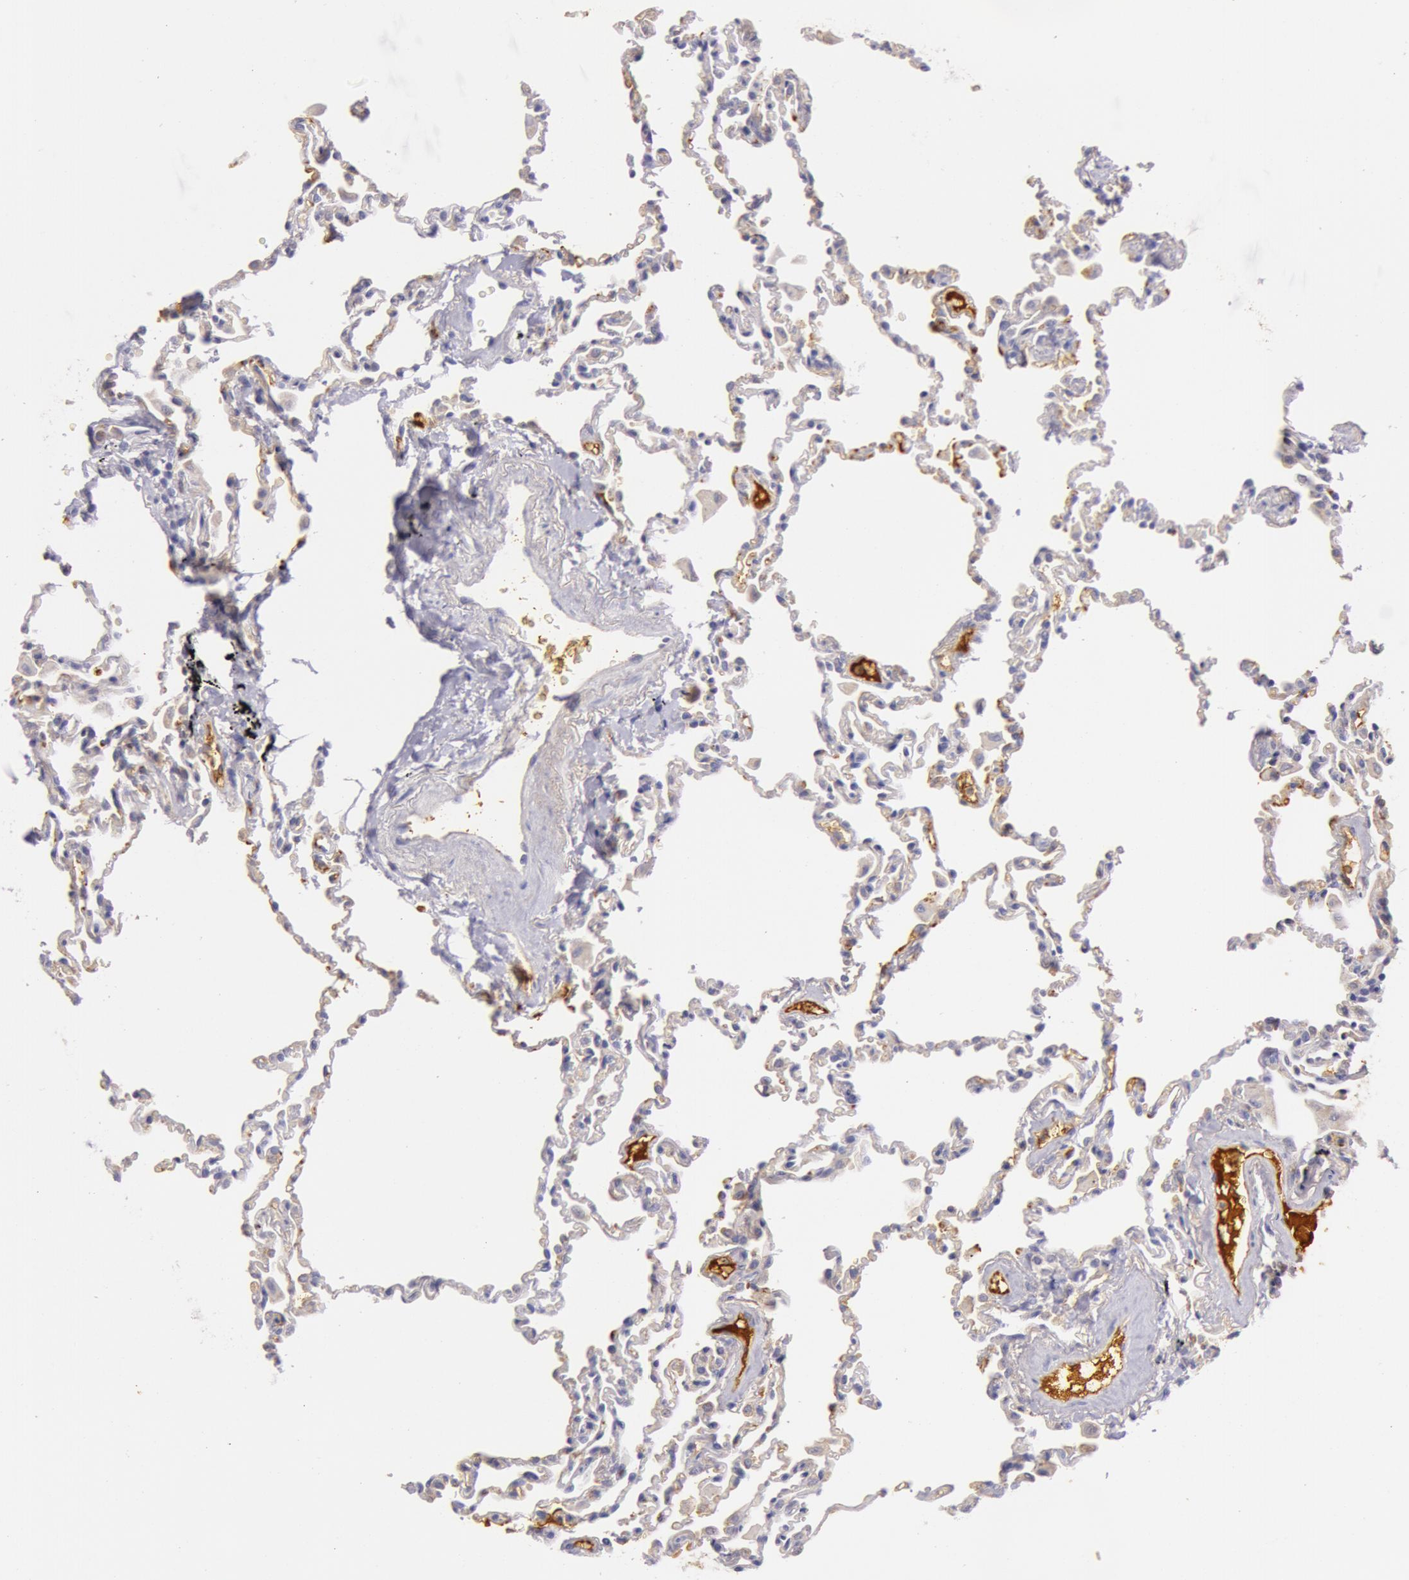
{"staining": {"intensity": "weak", "quantity": "25%-75%", "location": "cytoplasmic/membranous"}, "tissue": "lung", "cell_type": "Alveolar cells", "image_type": "normal", "snomed": [{"axis": "morphology", "description": "Normal tissue, NOS"}, {"axis": "topography", "description": "Lung"}], "caption": "A brown stain shows weak cytoplasmic/membranous positivity of a protein in alveolar cells of normal lung.", "gene": "C4BPA", "patient": {"sex": "male", "age": 59}}